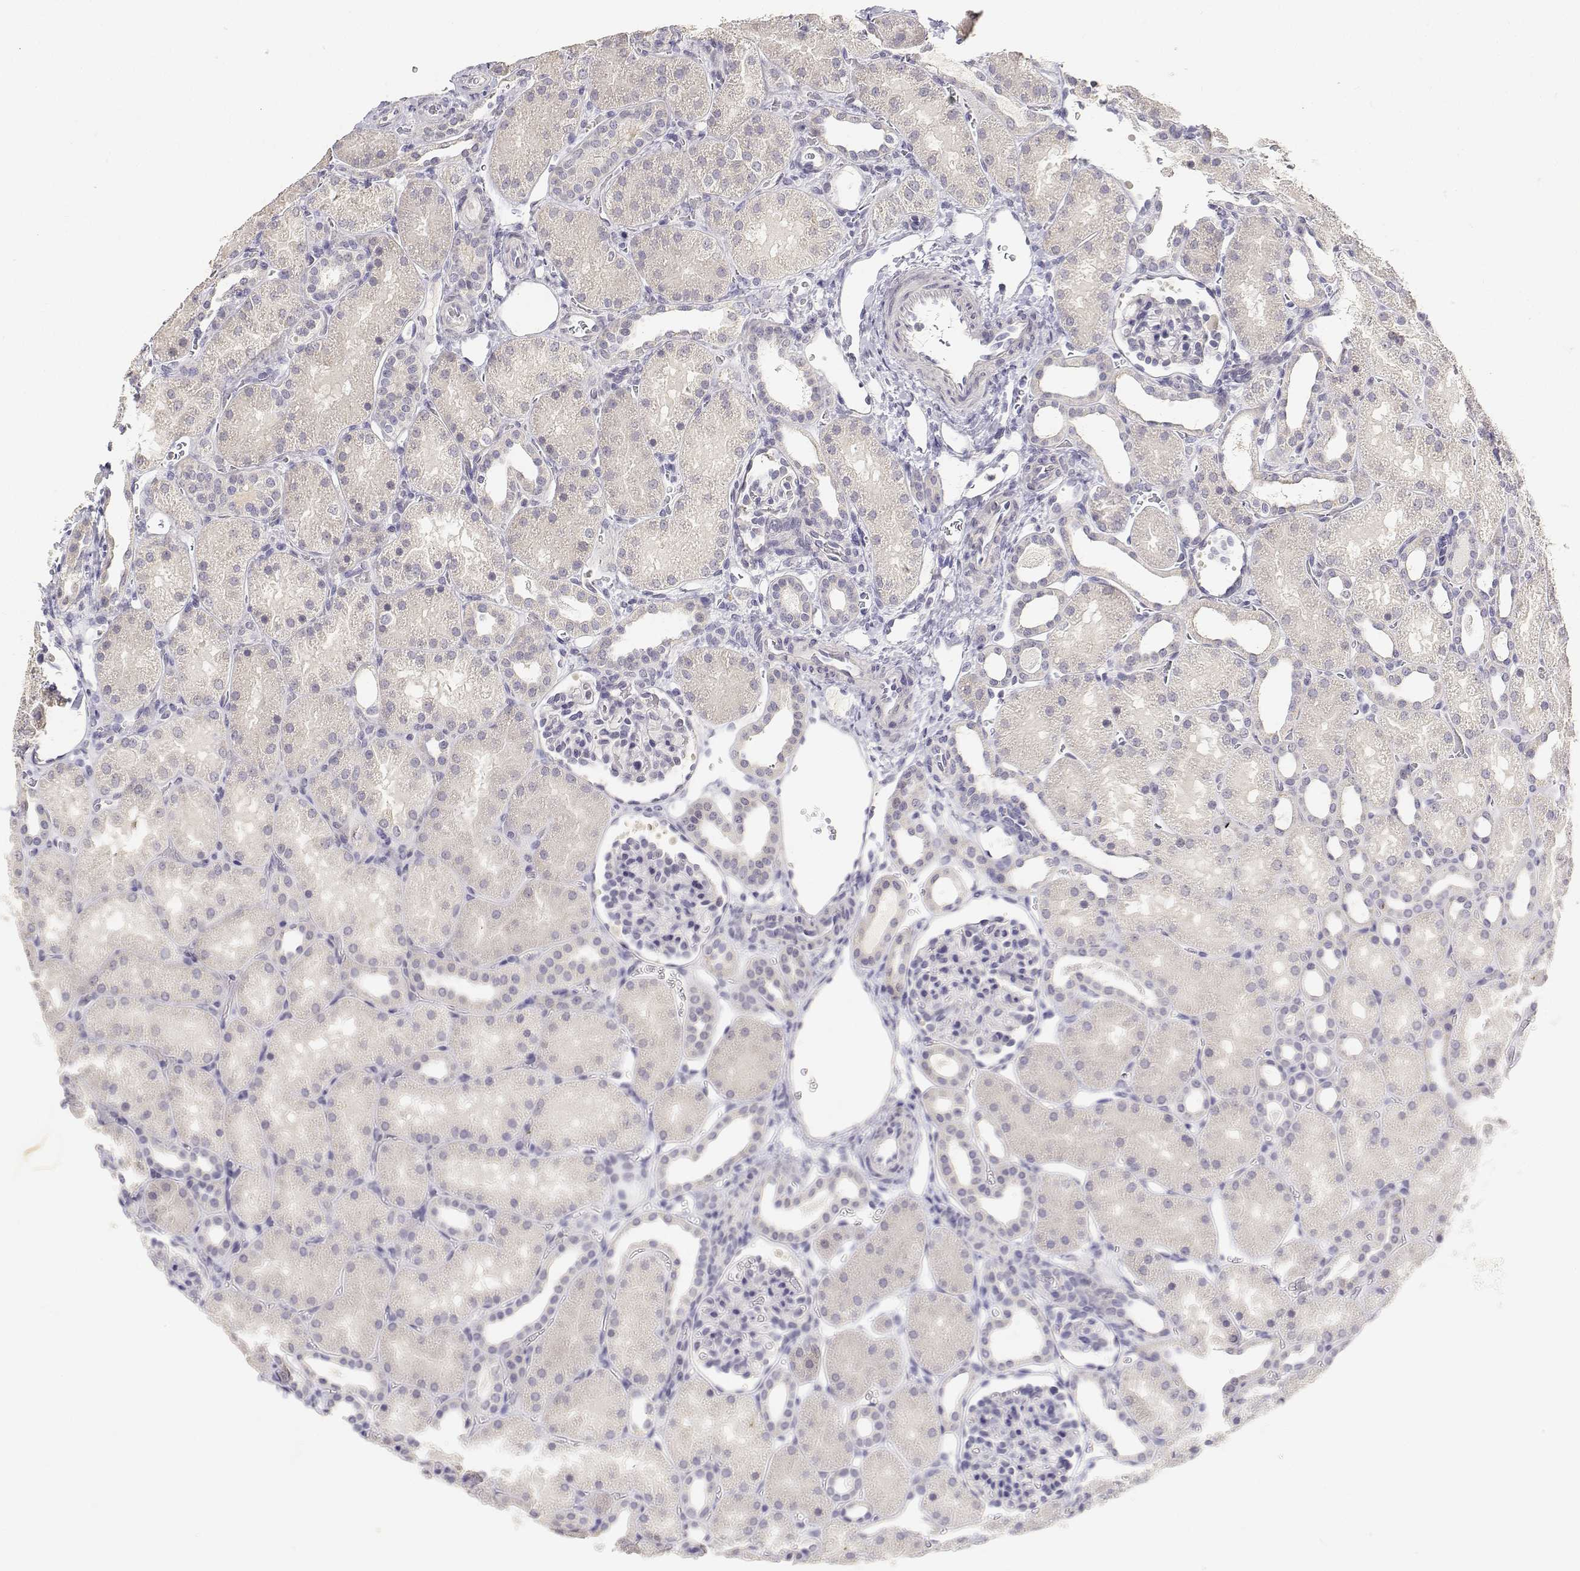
{"staining": {"intensity": "negative", "quantity": "none", "location": "none"}, "tissue": "kidney", "cell_type": "Cells in glomeruli", "image_type": "normal", "snomed": [{"axis": "morphology", "description": "Normal tissue, NOS"}, {"axis": "topography", "description": "Kidney"}], "caption": "Immunohistochemistry image of unremarkable human kidney stained for a protein (brown), which demonstrates no staining in cells in glomeruli. Brightfield microscopy of immunohistochemistry stained with DAB (brown) and hematoxylin (blue), captured at high magnification.", "gene": "PAEP", "patient": {"sex": "male", "age": 2}}